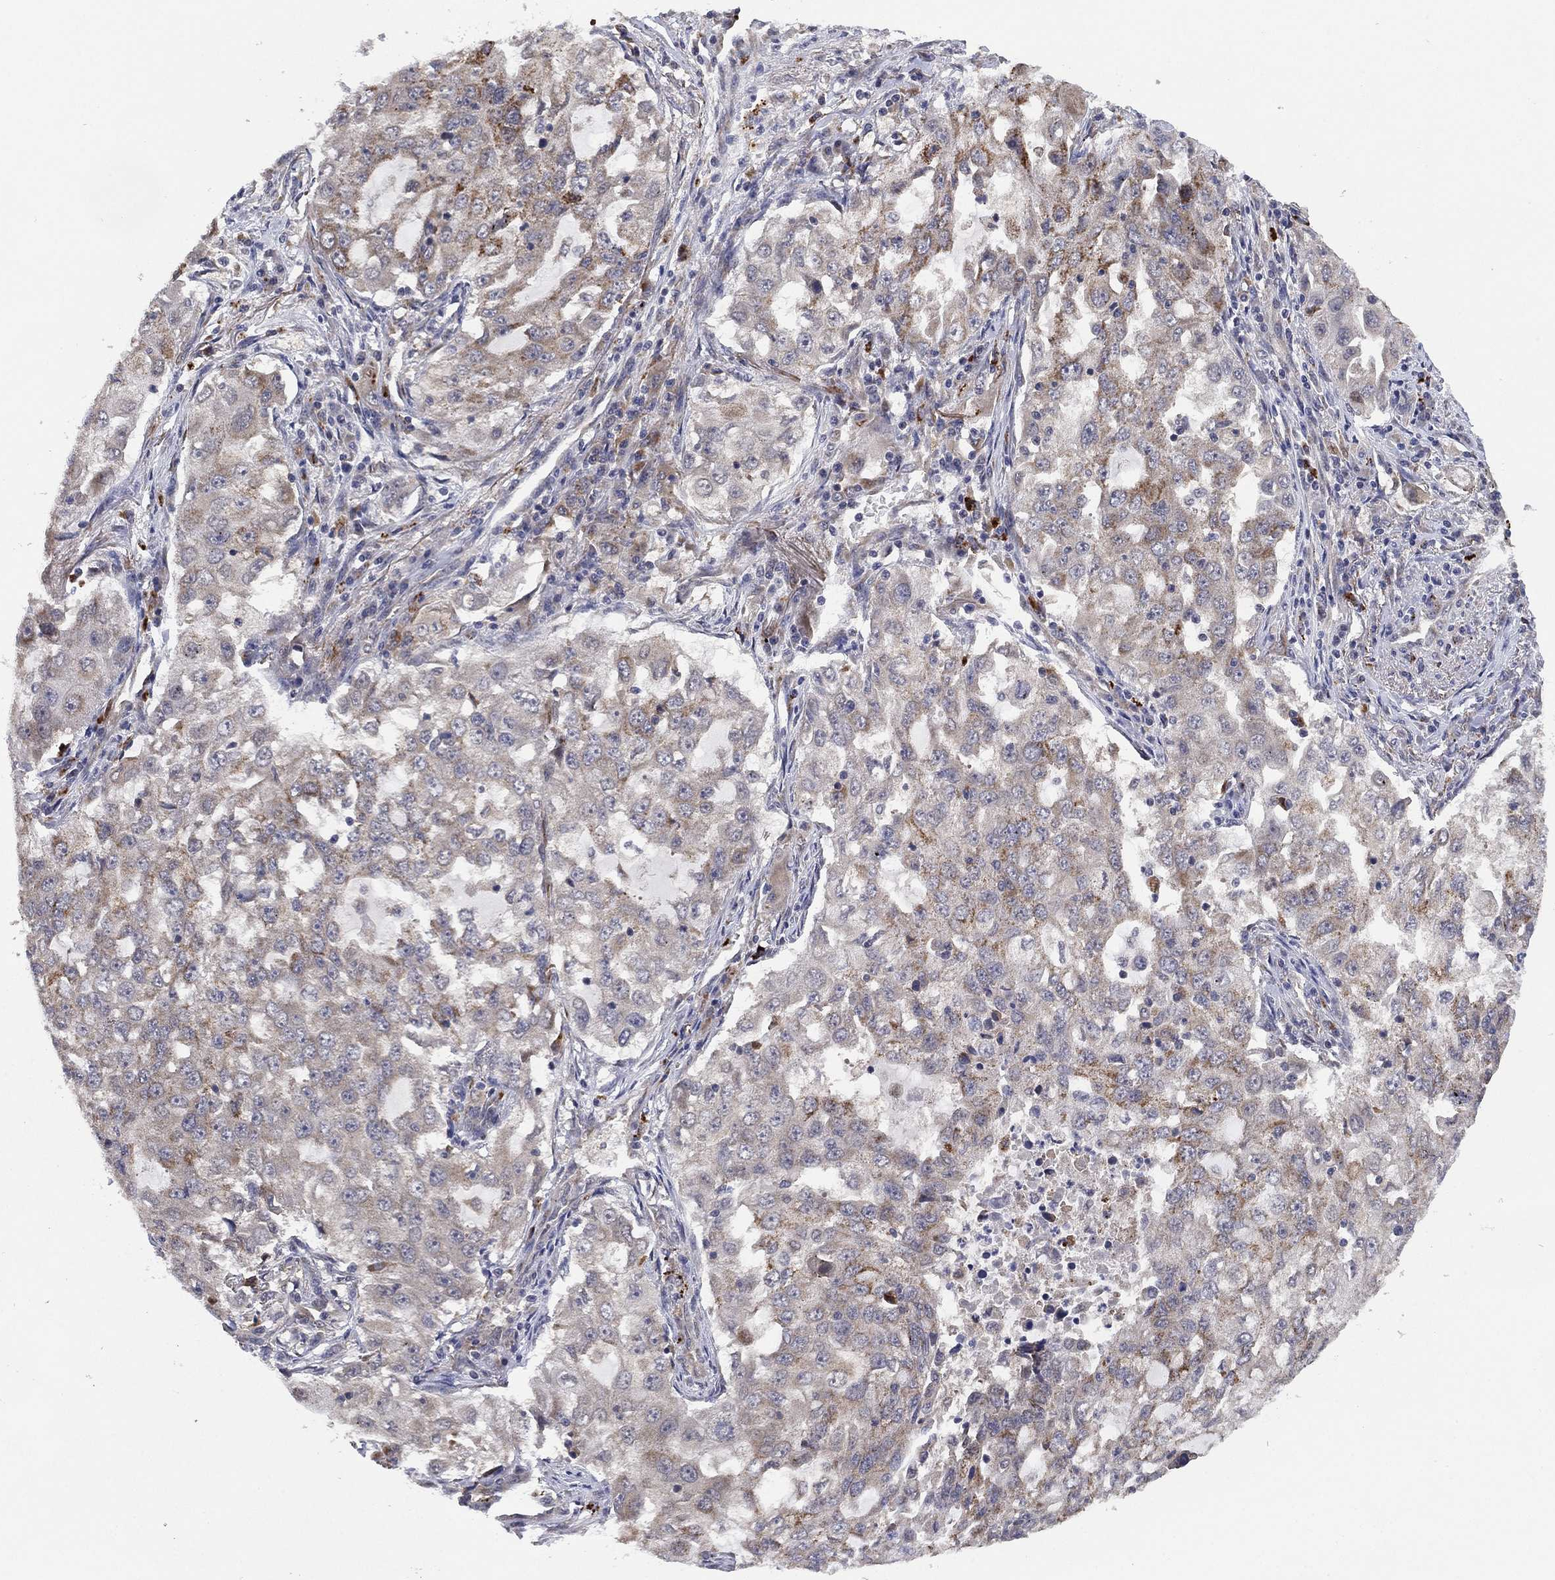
{"staining": {"intensity": "moderate", "quantity": "<25%", "location": "cytoplasmic/membranous"}, "tissue": "lung cancer", "cell_type": "Tumor cells", "image_type": "cancer", "snomed": [{"axis": "morphology", "description": "Adenocarcinoma, NOS"}, {"axis": "topography", "description": "Lung"}], "caption": "This is a micrograph of IHC staining of lung adenocarcinoma, which shows moderate expression in the cytoplasmic/membranous of tumor cells.", "gene": "SELENOO", "patient": {"sex": "female", "age": 61}}